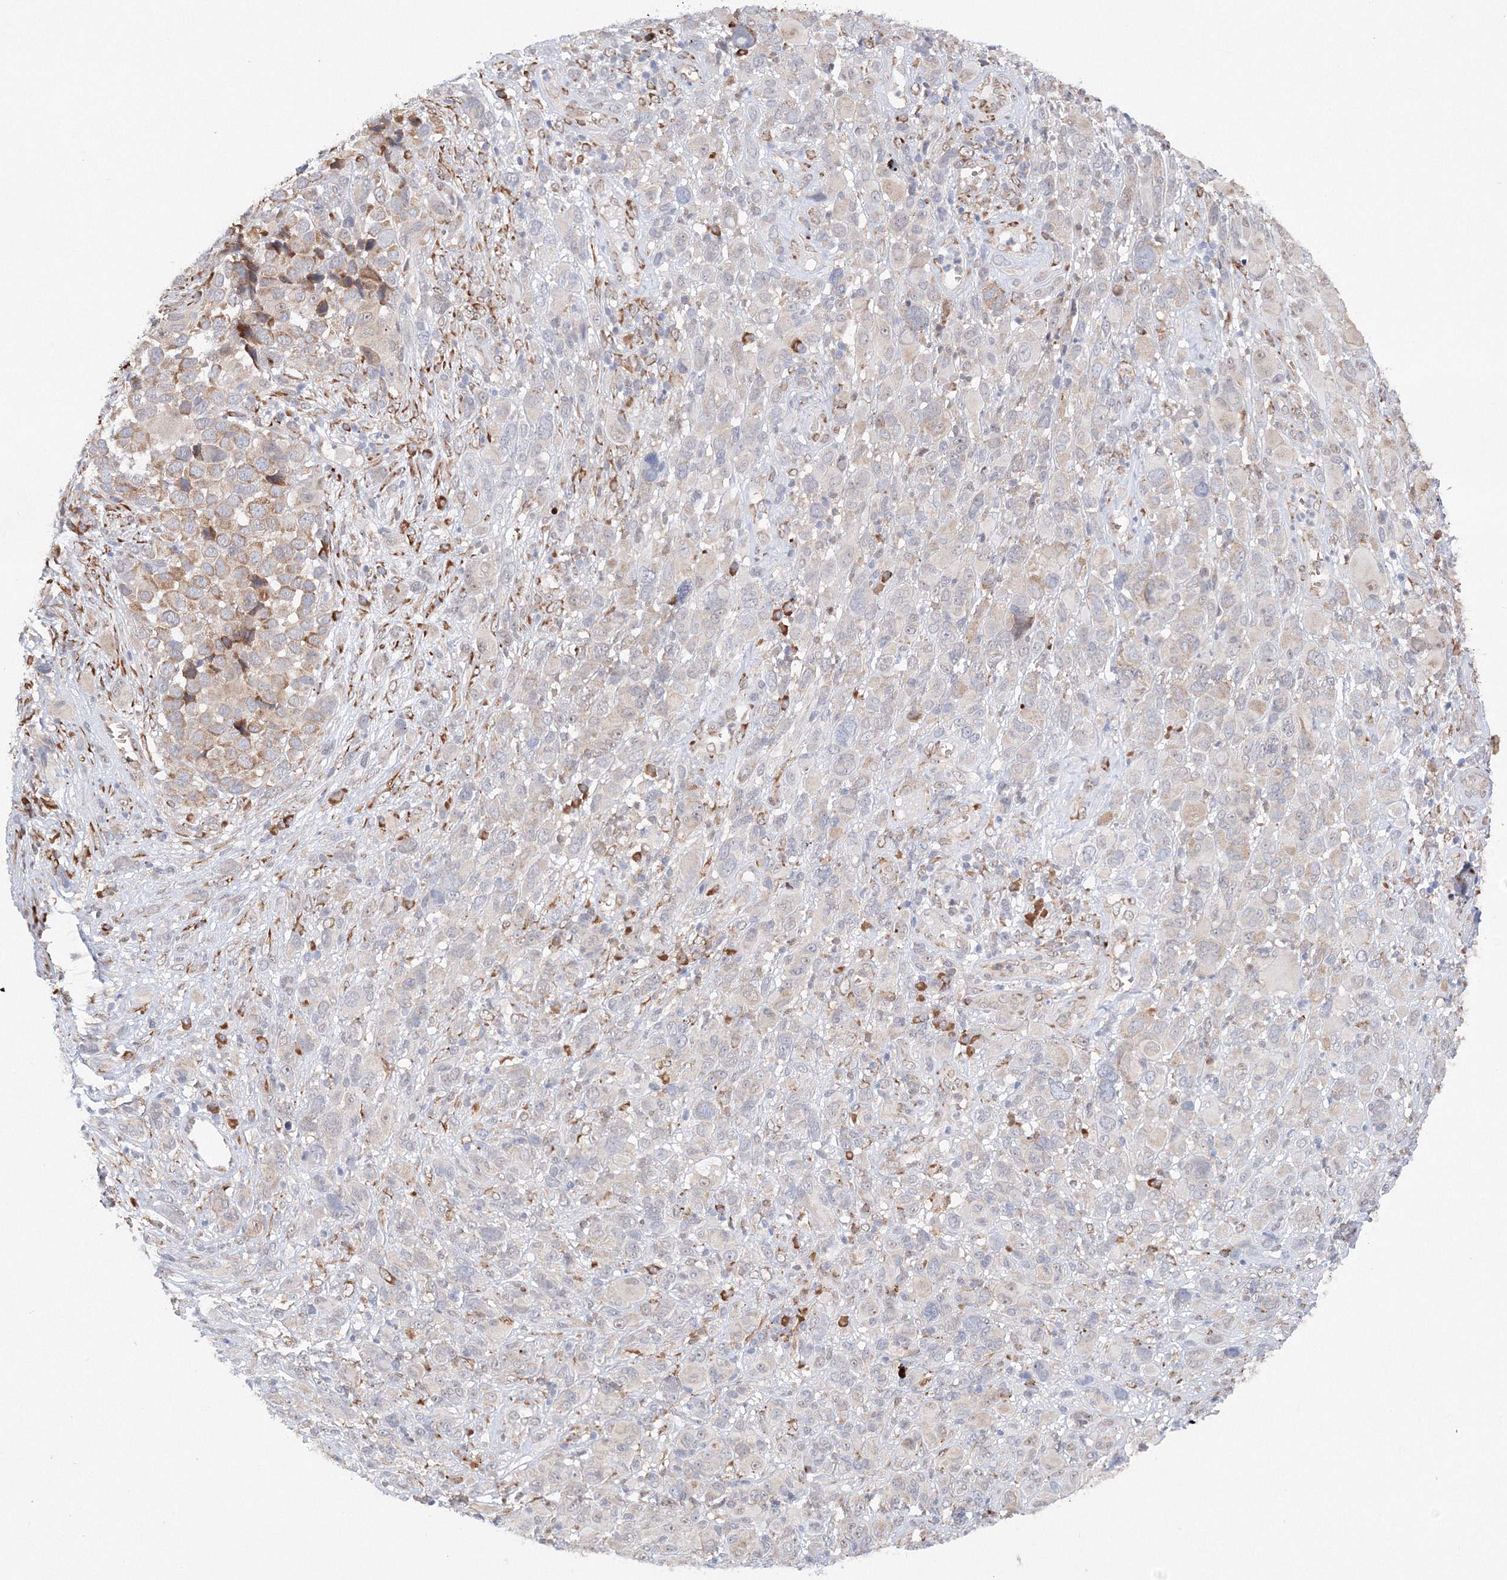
{"staining": {"intensity": "weak", "quantity": "<25%", "location": "cytoplasmic/membranous"}, "tissue": "melanoma", "cell_type": "Tumor cells", "image_type": "cancer", "snomed": [{"axis": "morphology", "description": "Malignant melanoma, NOS"}, {"axis": "topography", "description": "Skin of trunk"}], "caption": "Immunohistochemistry (IHC) image of human malignant melanoma stained for a protein (brown), which demonstrates no expression in tumor cells.", "gene": "DIS3L2", "patient": {"sex": "male", "age": 71}}